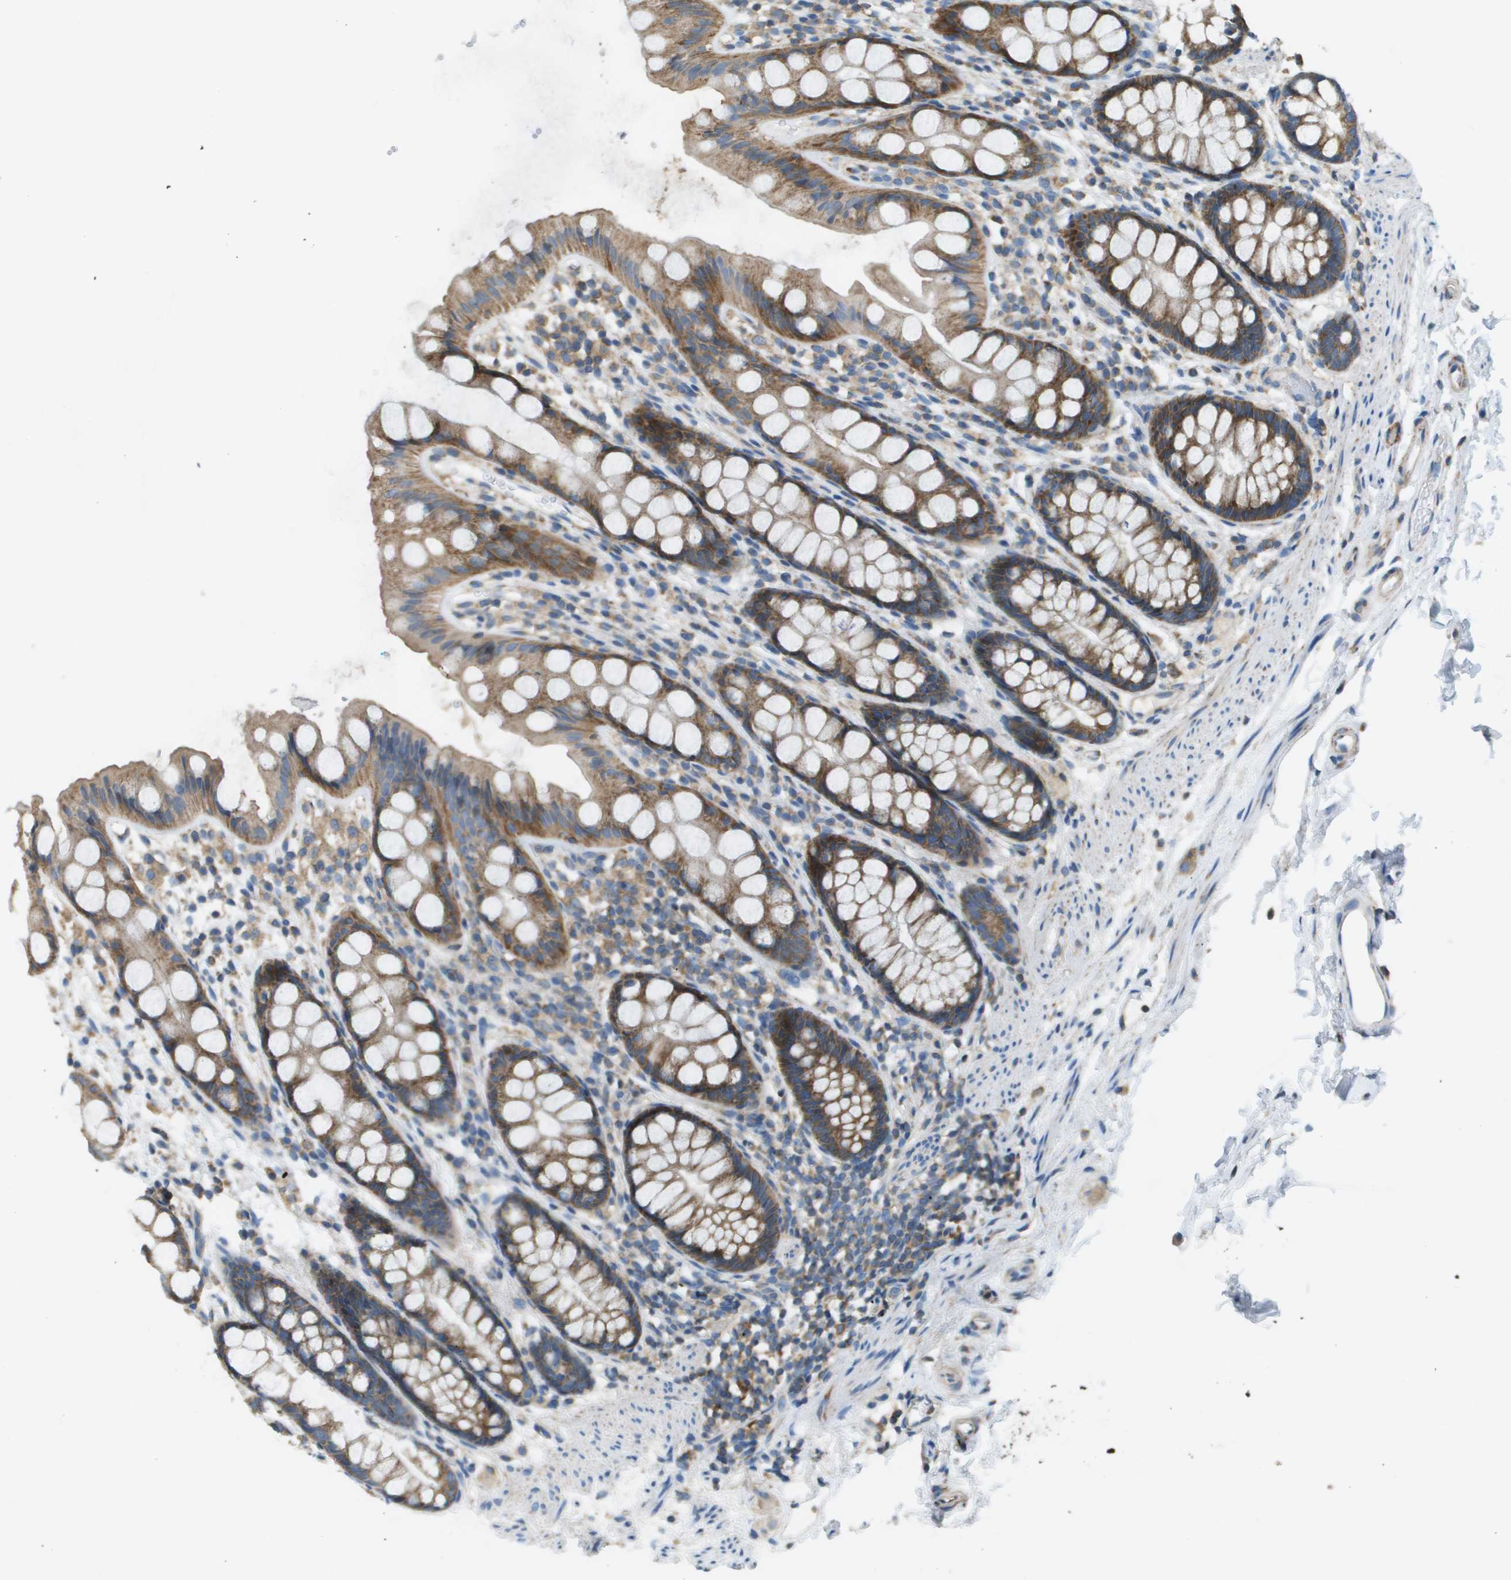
{"staining": {"intensity": "moderate", "quantity": ">75%", "location": "cytoplasmic/membranous"}, "tissue": "rectum", "cell_type": "Glandular cells", "image_type": "normal", "snomed": [{"axis": "morphology", "description": "Normal tissue, NOS"}, {"axis": "topography", "description": "Rectum"}], "caption": "Unremarkable rectum displays moderate cytoplasmic/membranous positivity in about >75% of glandular cells, visualized by immunohistochemistry.", "gene": "TAOK3", "patient": {"sex": "female", "age": 65}}